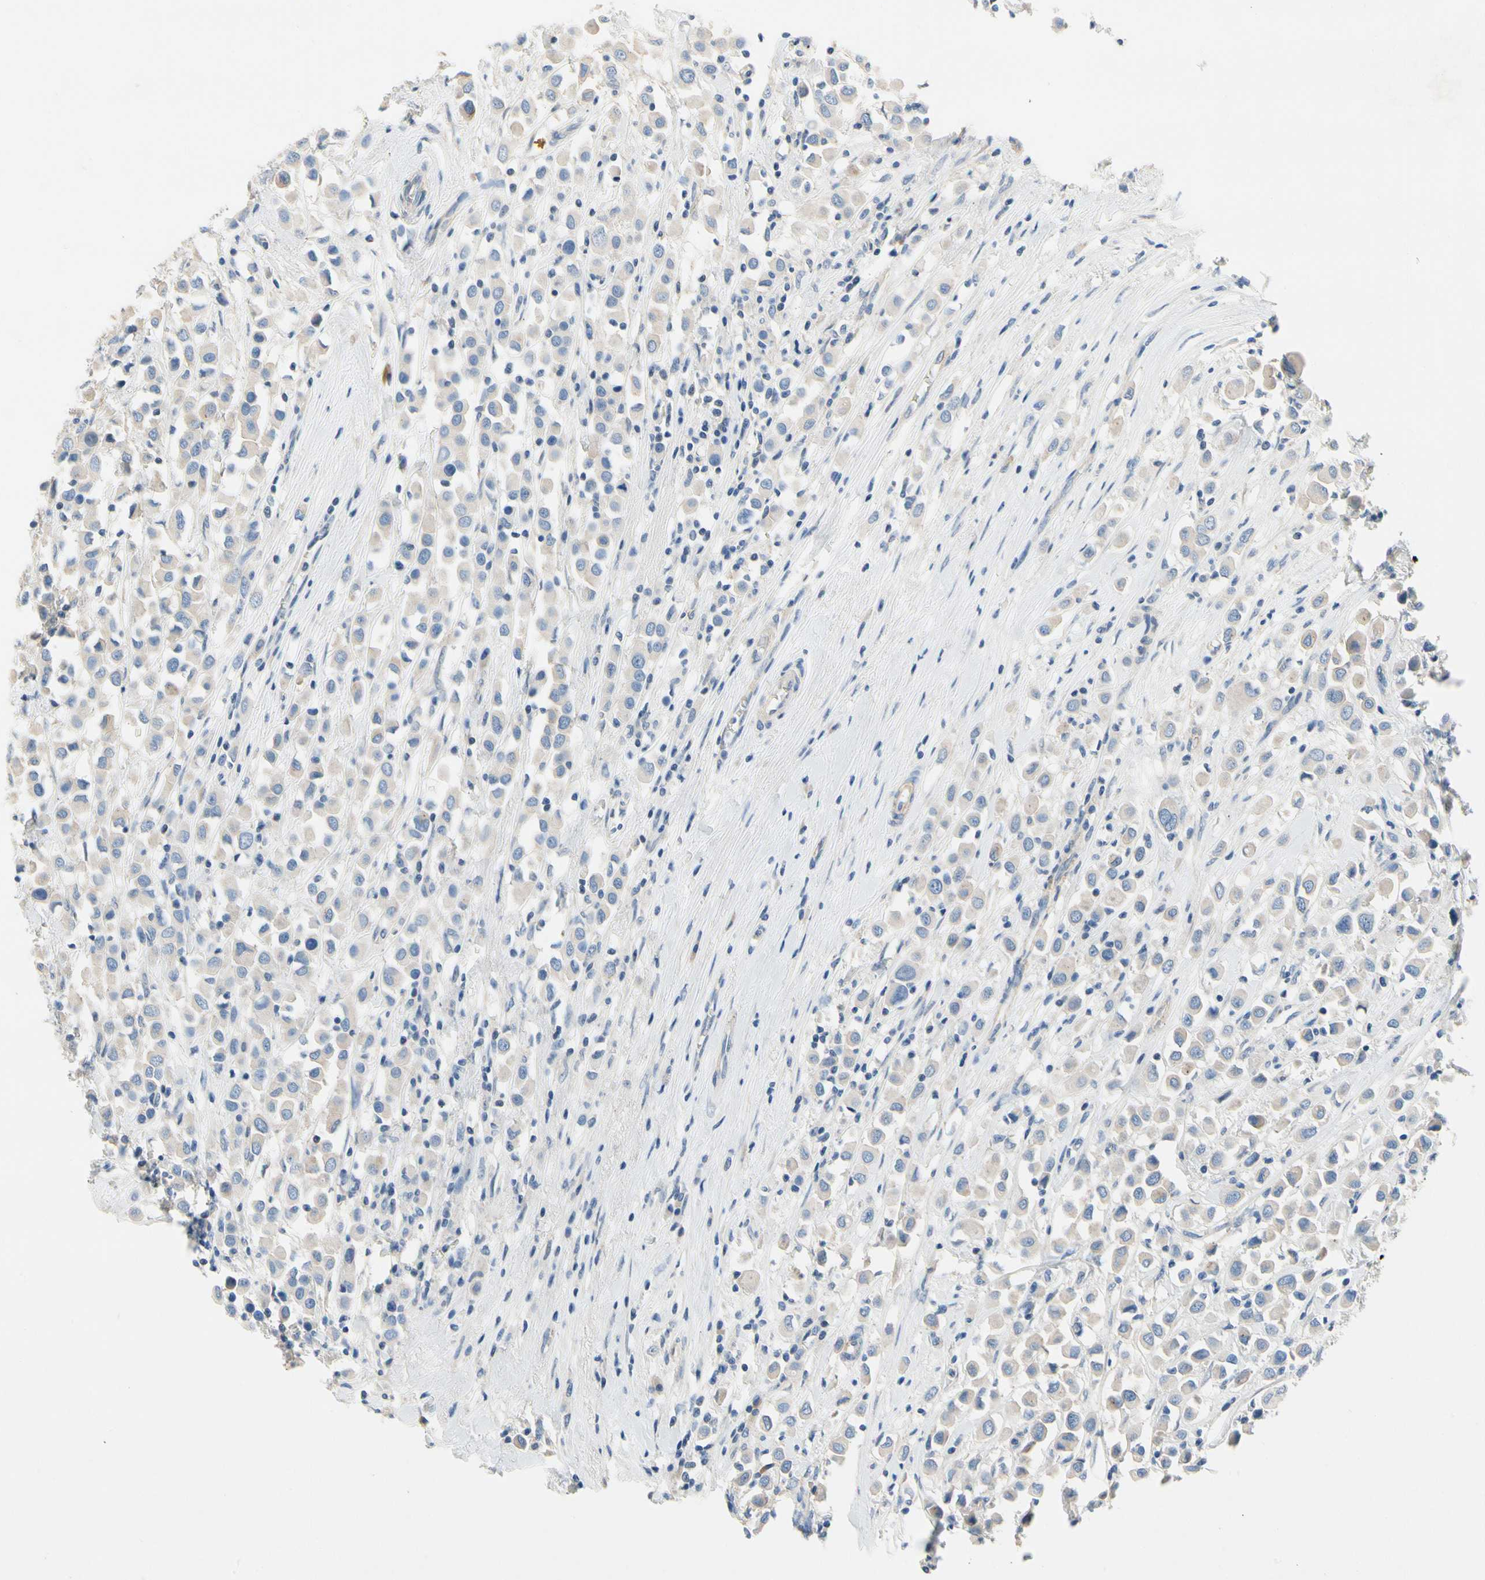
{"staining": {"intensity": "weak", "quantity": "<25%", "location": "cytoplasmic/membranous"}, "tissue": "breast cancer", "cell_type": "Tumor cells", "image_type": "cancer", "snomed": [{"axis": "morphology", "description": "Duct carcinoma"}, {"axis": "topography", "description": "Breast"}], "caption": "Micrograph shows no protein staining in tumor cells of breast cancer (infiltrating ductal carcinoma) tissue.", "gene": "CA14", "patient": {"sex": "female", "age": 61}}